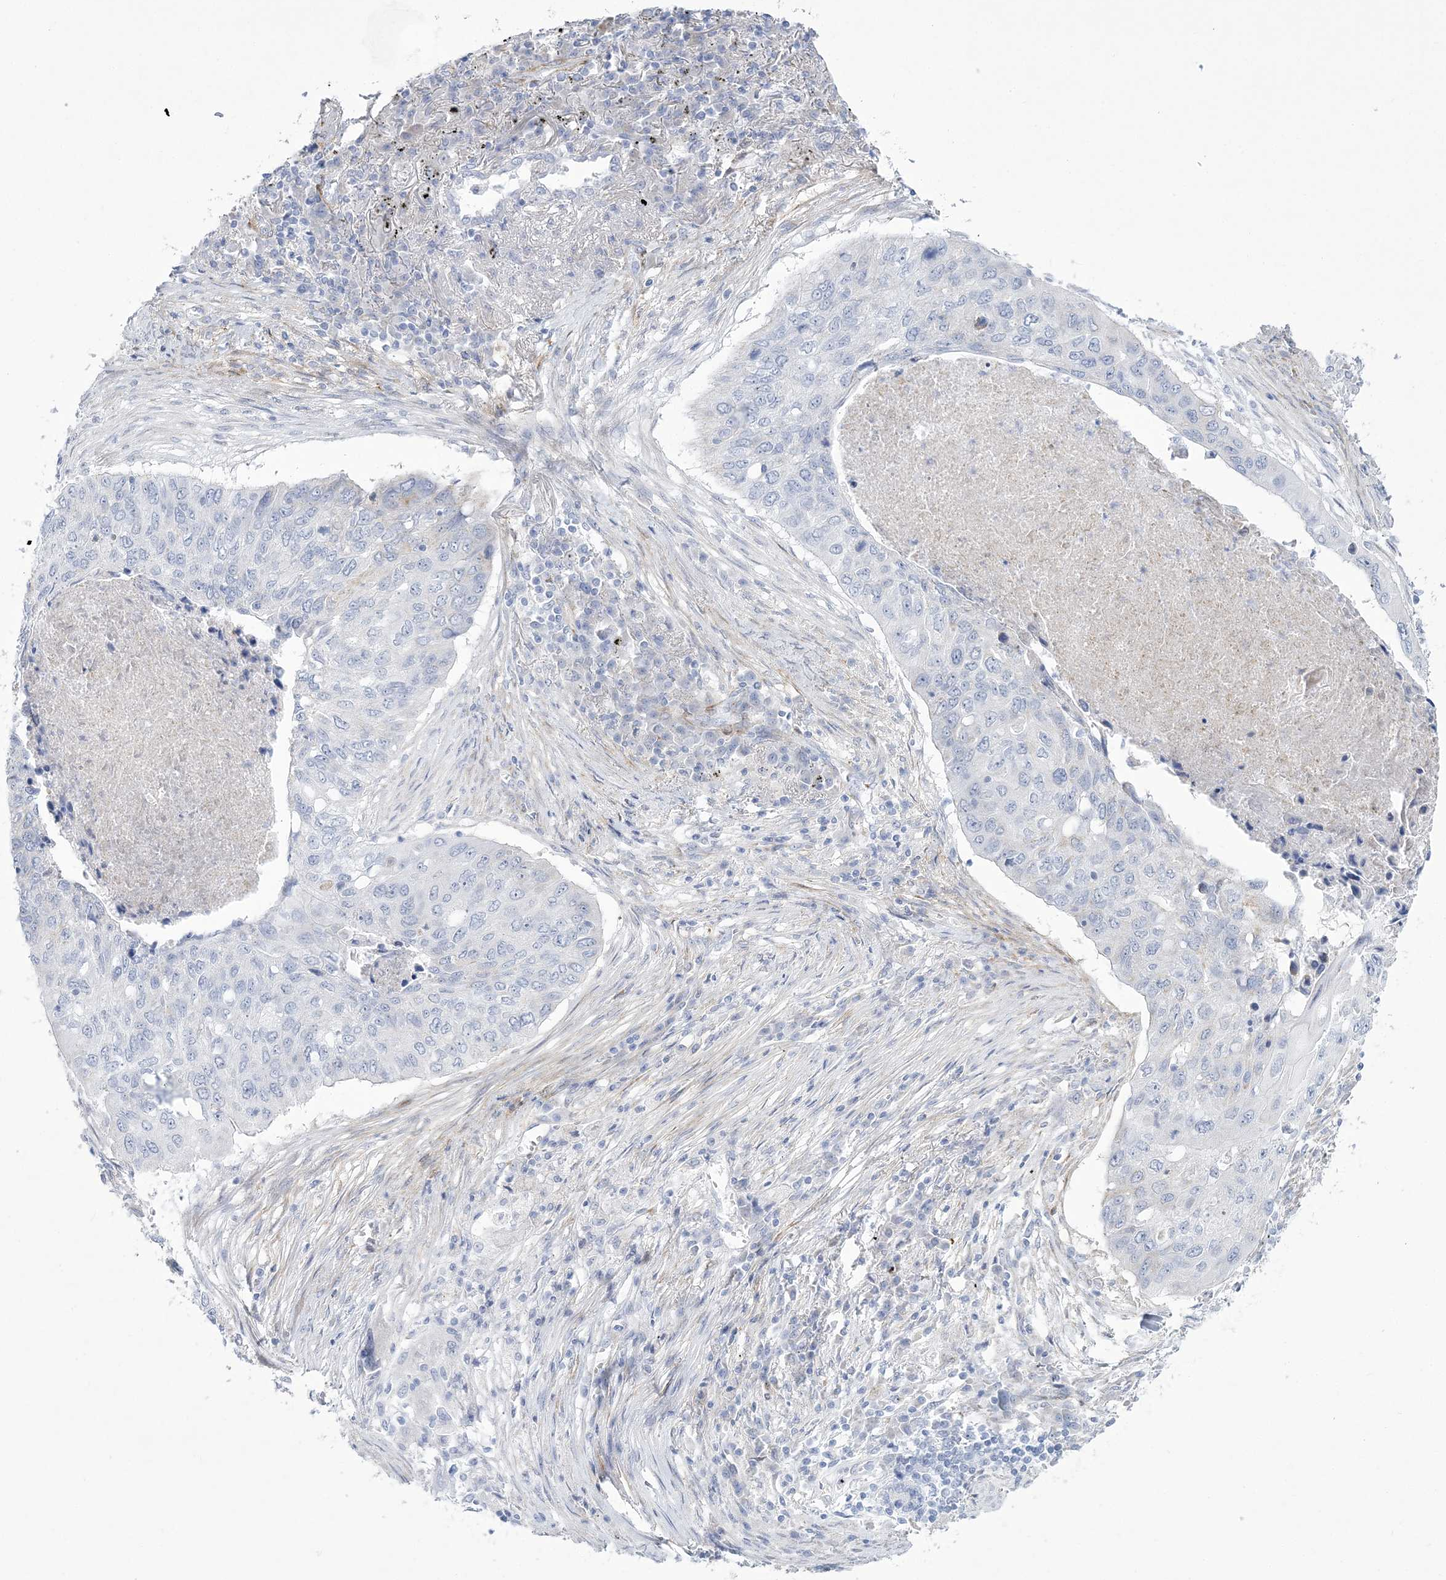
{"staining": {"intensity": "negative", "quantity": "none", "location": "none"}, "tissue": "lung cancer", "cell_type": "Tumor cells", "image_type": "cancer", "snomed": [{"axis": "morphology", "description": "Squamous cell carcinoma, NOS"}, {"axis": "topography", "description": "Lung"}], "caption": "High magnification brightfield microscopy of lung cancer stained with DAB (3,3'-diaminobenzidine) (brown) and counterstained with hematoxylin (blue): tumor cells show no significant expression. The staining is performed using DAB (3,3'-diaminobenzidine) brown chromogen with nuclei counter-stained in using hematoxylin.", "gene": "WDR27", "patient": {"sex": "female", "age": 63}}